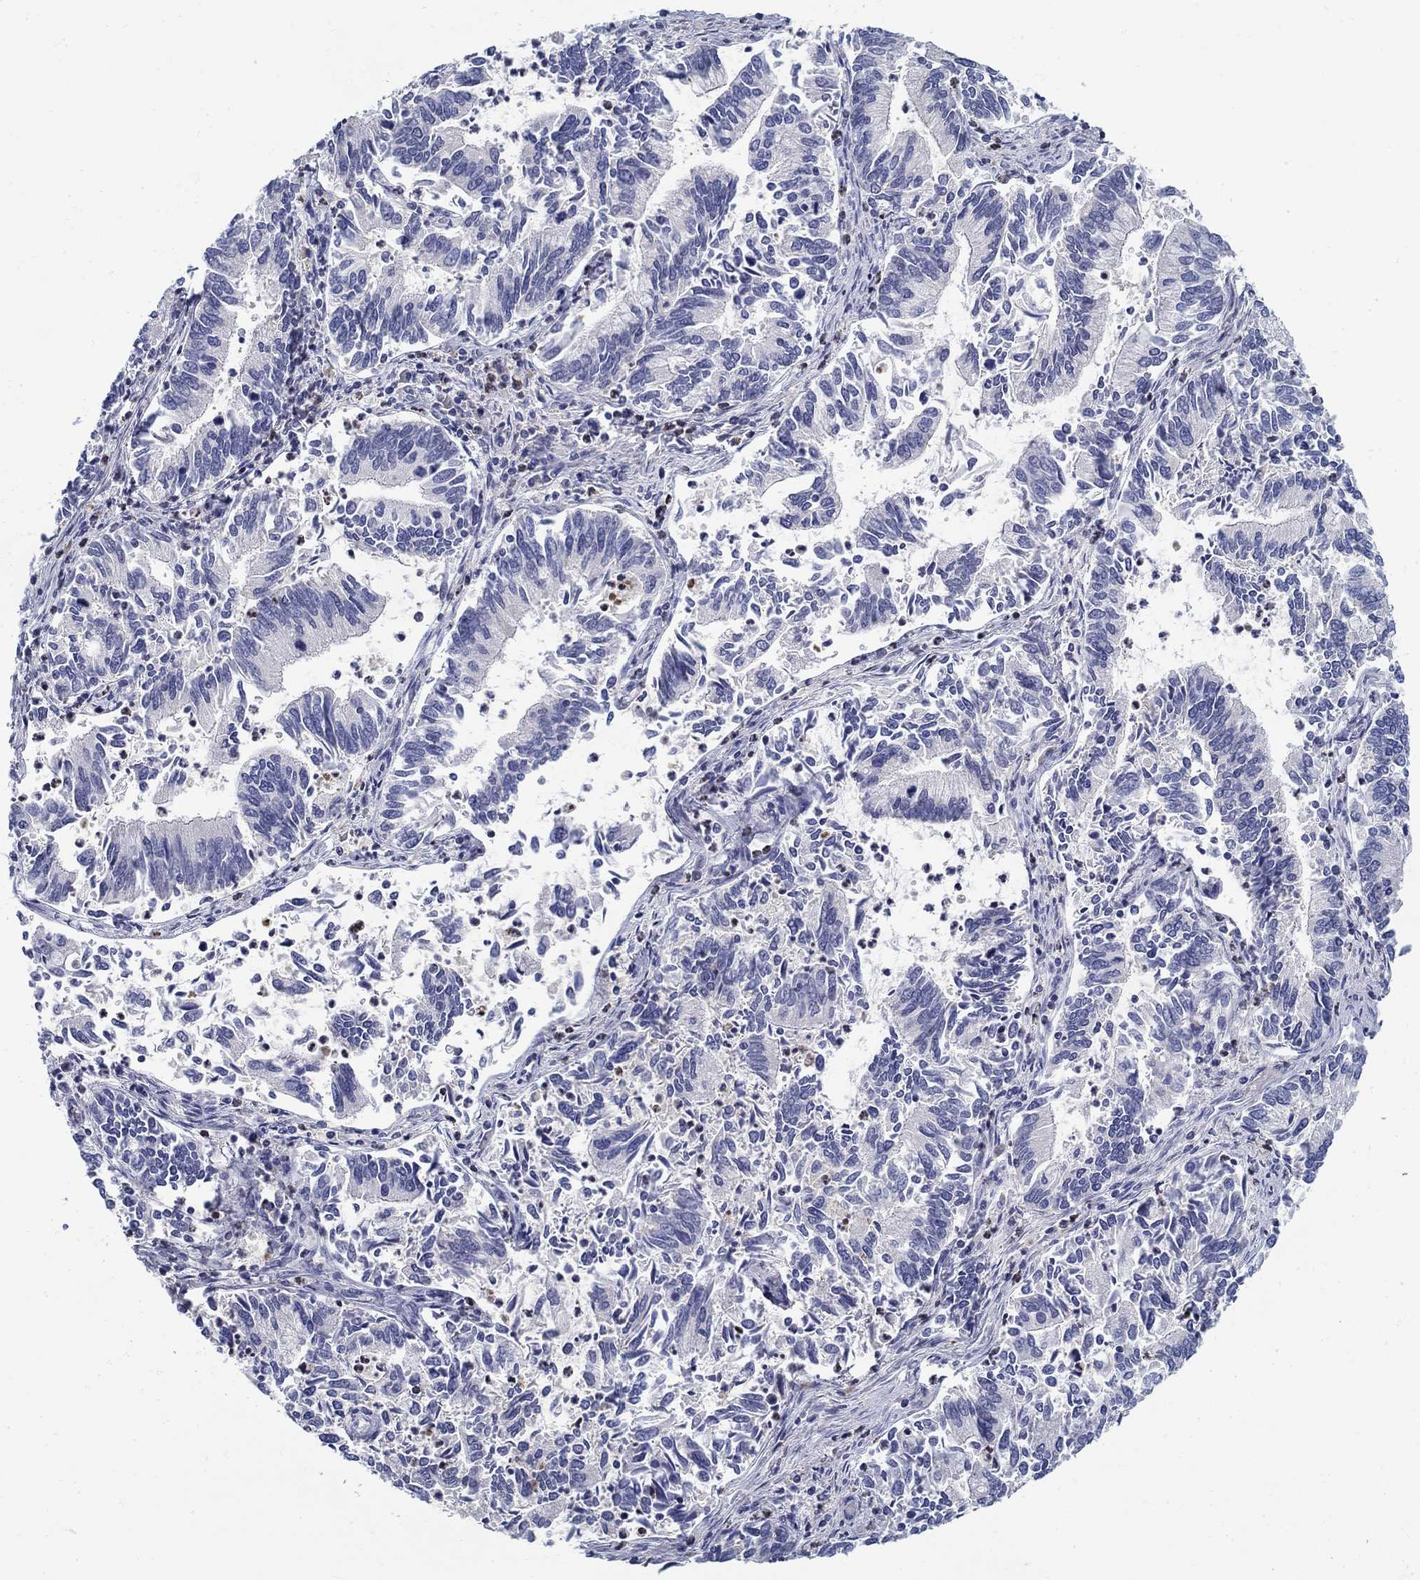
{"staining": {"intensity": "negative", "quantity": "none", "location": "none"}, "tissue": "cervical cancer", "cell_type": "Tumor cells", "image_type": "cancer", "snomed": [{"axis": "morphology", "description": "Adenocarcinoma, NOS"}, {"axis": "topography", "description": "Cervix"}], "caption": "DAB immunohistochemical staining of cervical adenocarcinoma shows no significant positivity in tumor cells. Nuclei are stained in blue.", "gene": "ABCA4", "patient": {"sex": "female", "age": 42}}